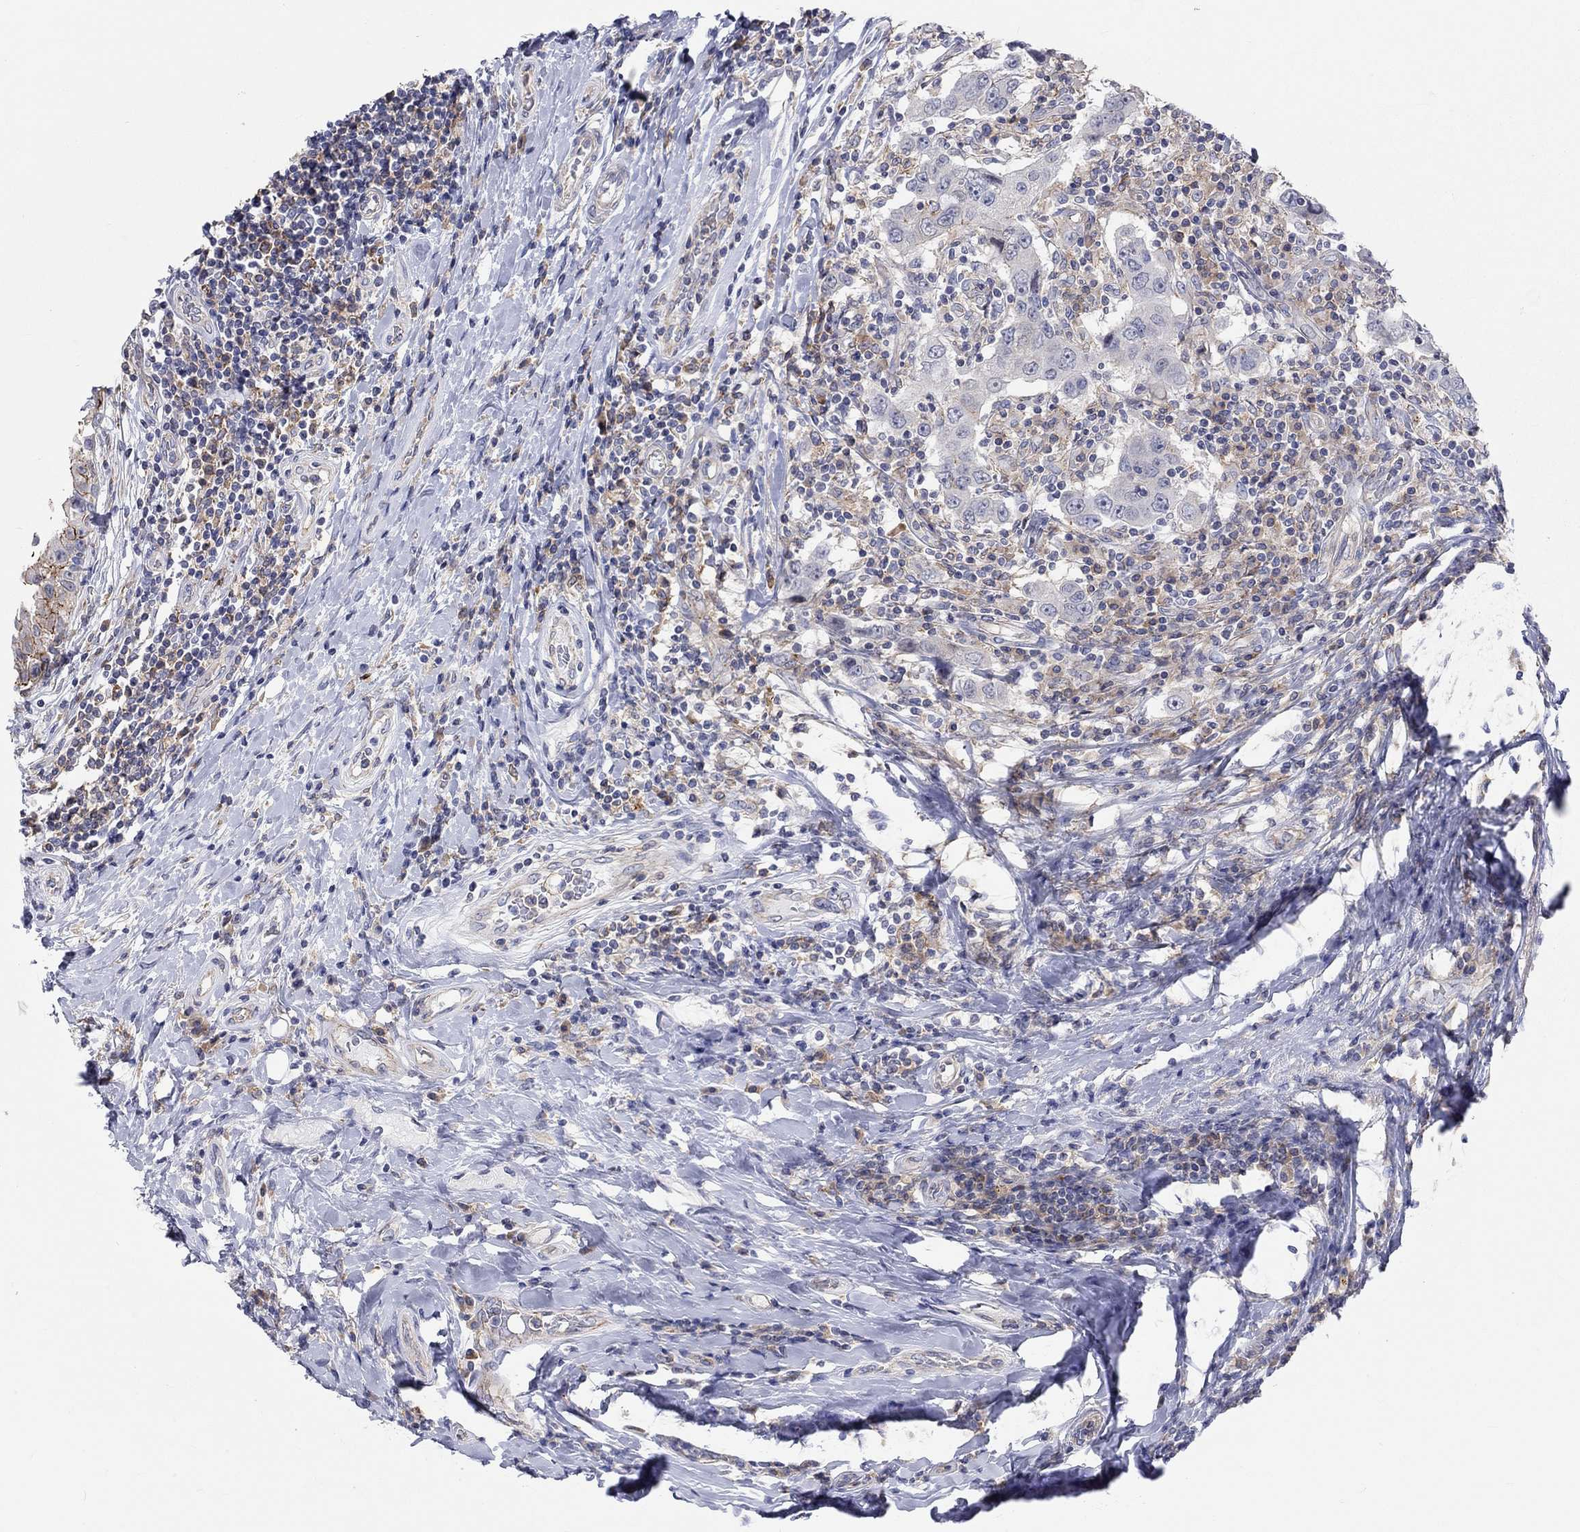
{"staining": {"intensity": "strong", "quantity": "<25%", "location": "cytoplasmic/membranous"}, "tissue": "breast cancer", "cell_type": "Tumor cells", "image_type": "cancer", "snomed": [{"axis": "morphology", "description": "Duct carcinoma"}, {"axis": "topography", "description": "Breast"}], "caption": "Approximately <25% of tumor cells in human breast invasive ductal carcinoma display strong cytoplasmic/membranous protein expression as visualized by brown immunohistochemical staining.", "gene": "PCDHGA10", "patient": {"sex": "female", "age": 27}}